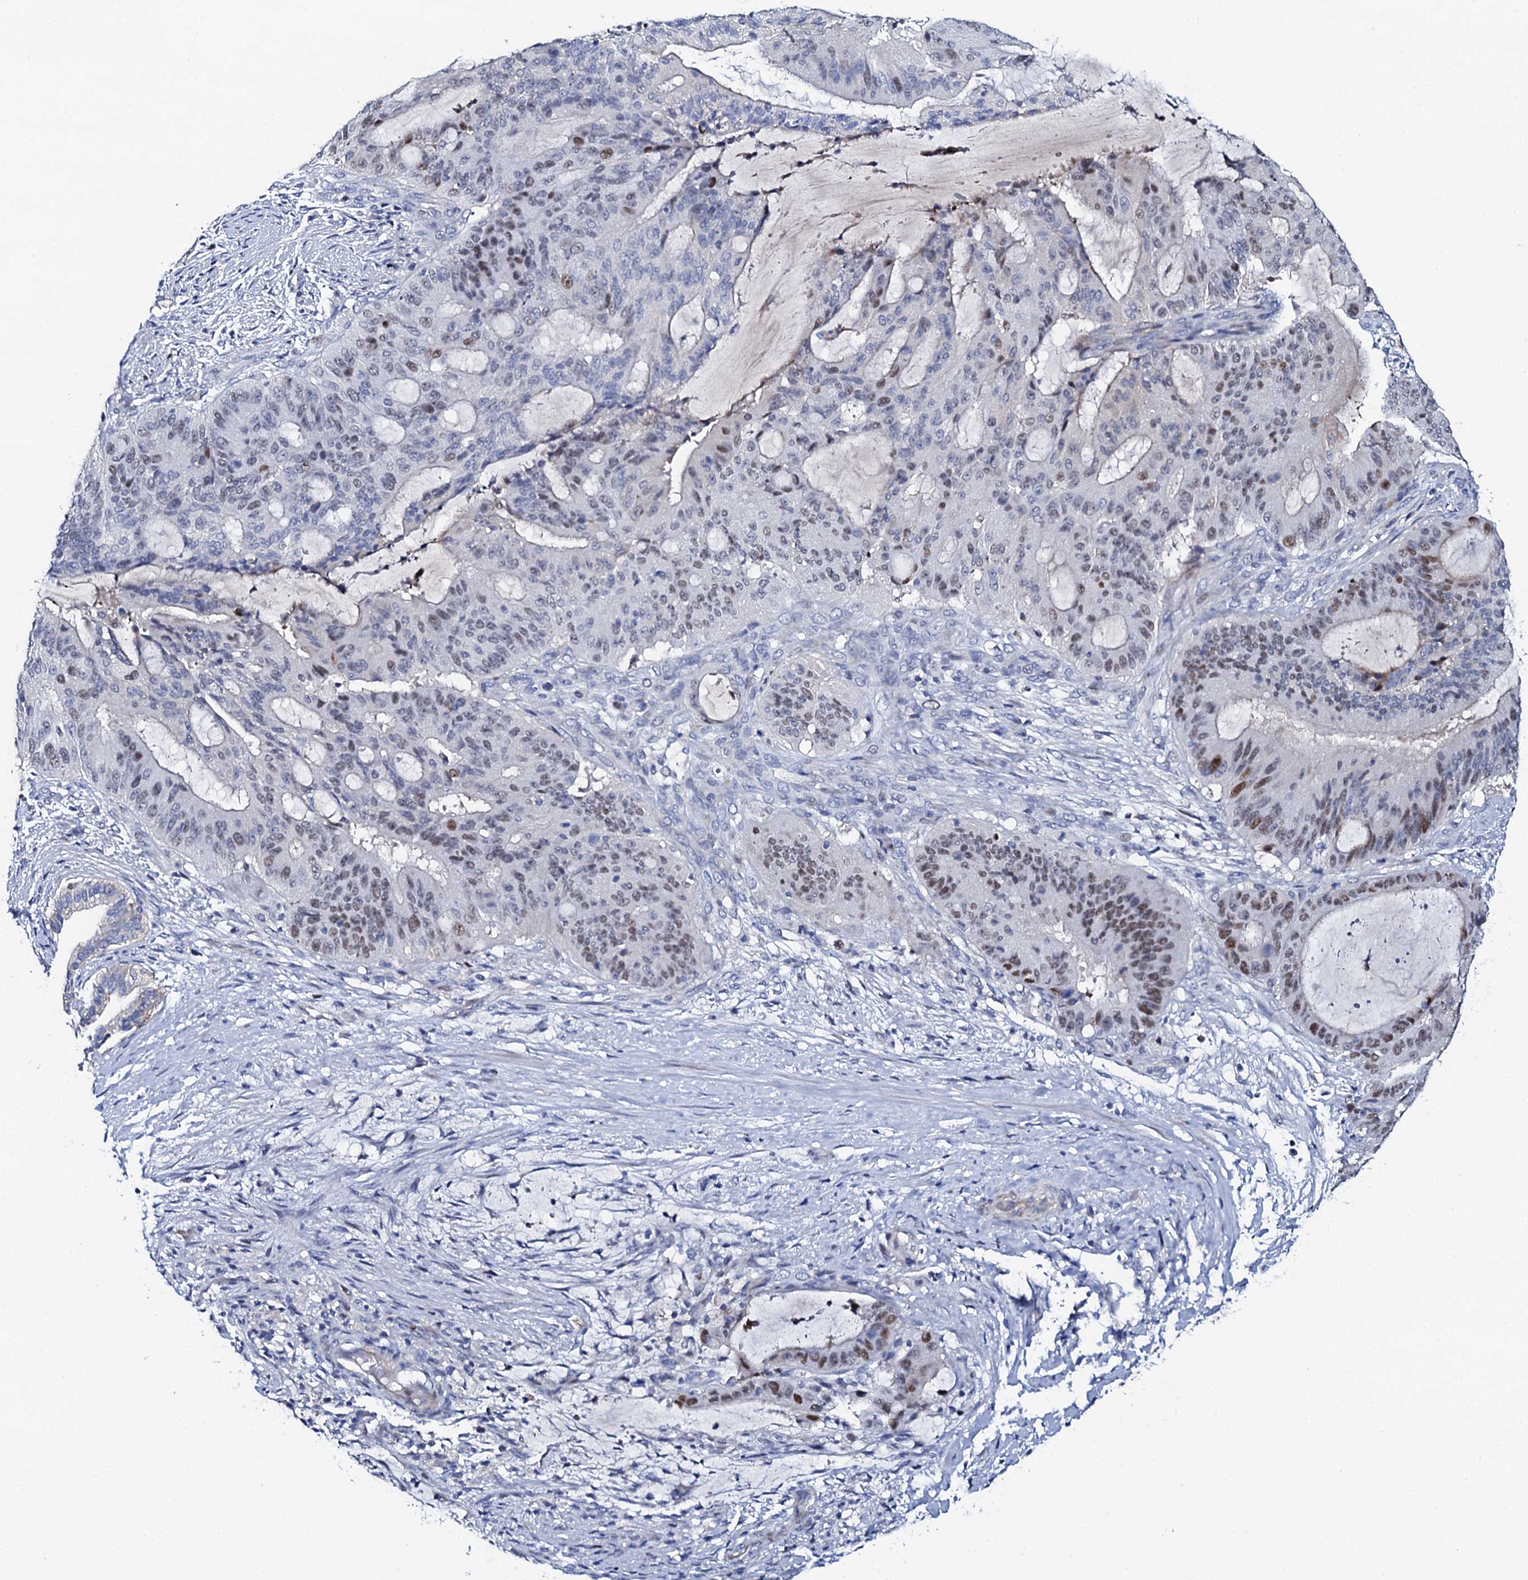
{"staining": {"intensity": "moderate", "quantity": "25%-75%", "location": "nuclear"}, "tissue": "liver cancer", "cell_type": "Tumor cells", "image_type": "cancer", "snomed": [{"axis": "morphology", "description": "Normal tissue, NOS"}, {"axis": "morphology", "description": "Cholangiocarcinoma"}, {"axis": "topography", "description": "Liver"}, {"axis": "topography", "description": "Peripheral nerve tissue"}], "caption": "Liver cancer stained with a protein marker demonstrates moderate staining in tumor cells.", "gene": "NUDT13", "patient": {"sex": "female", "age": 73}}